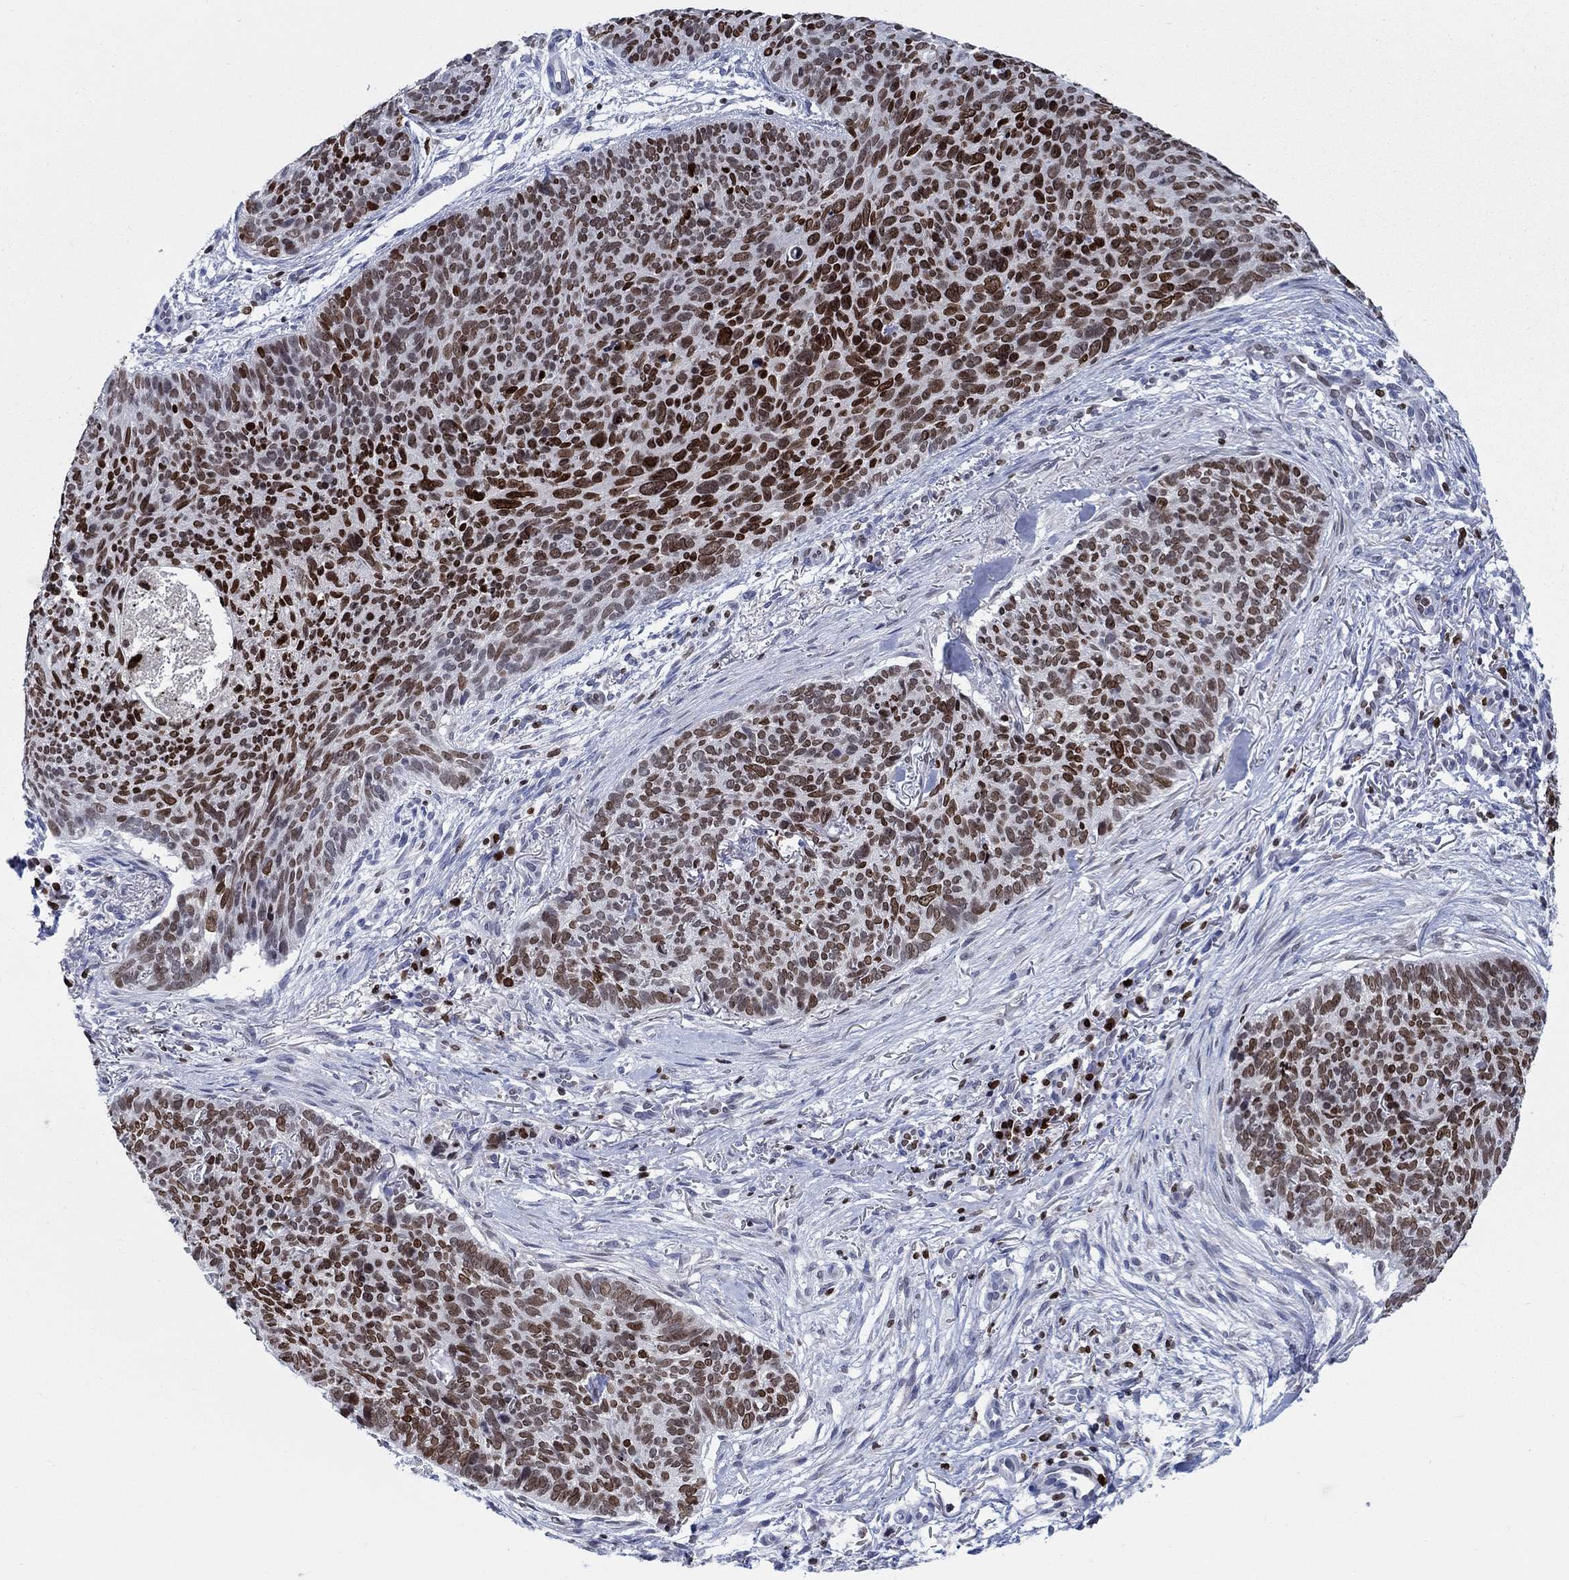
{"staining": {"intensity": "strong", "quantity": "25%-75%", "location": "nuclear"}, "tissue": "skin cancer", "cell_type": "Tumor cells", "image_type": "cancer", "snomed": [{"axis": "morphology", "description": "Basal cell carcinoma"}, {"axis": "topography", "description": "Skin"}], "caption": "High-magnification brightfield microscopy of skin cancer stained with DAB (brown) and counterstained with hematoxylin (blue). tumor cells exhibit strong nuclear staining is identified in approximately25%-75% of cells.", "gene": "HMGA1", "patient": {"sex": "male", "age": 64}}